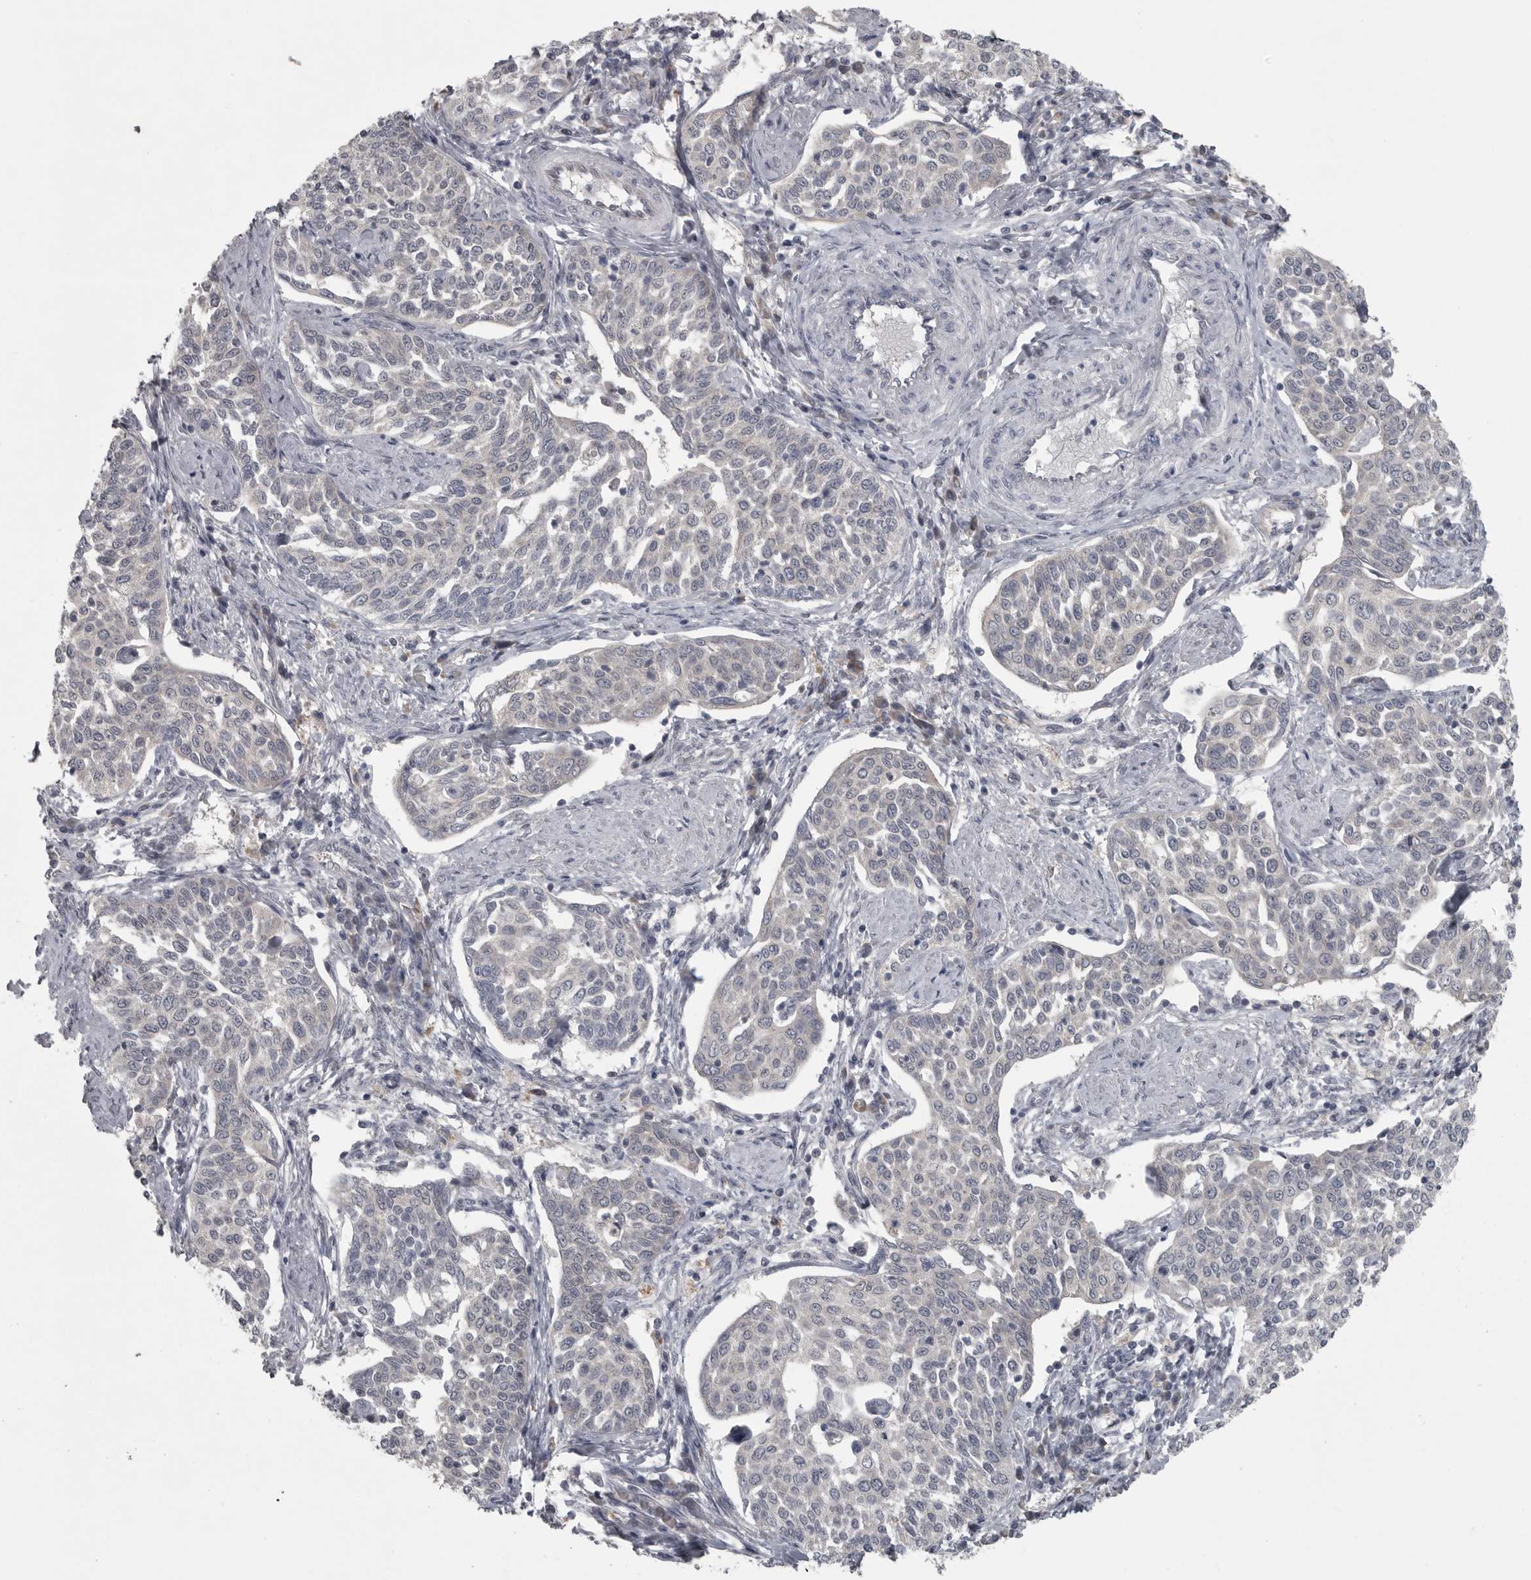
{"staining": {"intensity": "negative", "quantity": "none", "location": "none"}, "tissue": "cervical cancer", "cell_type": "Tumor cells", "image_type": "cancer", "snomed": [{"axis": "morphology", "description": "Squamous cell carcinoma, NOS"}, {"axis": "topography", "description": "Cervix"}], "caption": "Immunohistochemical staining of cervical cancer displays no significant expression in tumor cells.", "gene": "PHF13", "patient": {"sex": "female", "age": 34}}